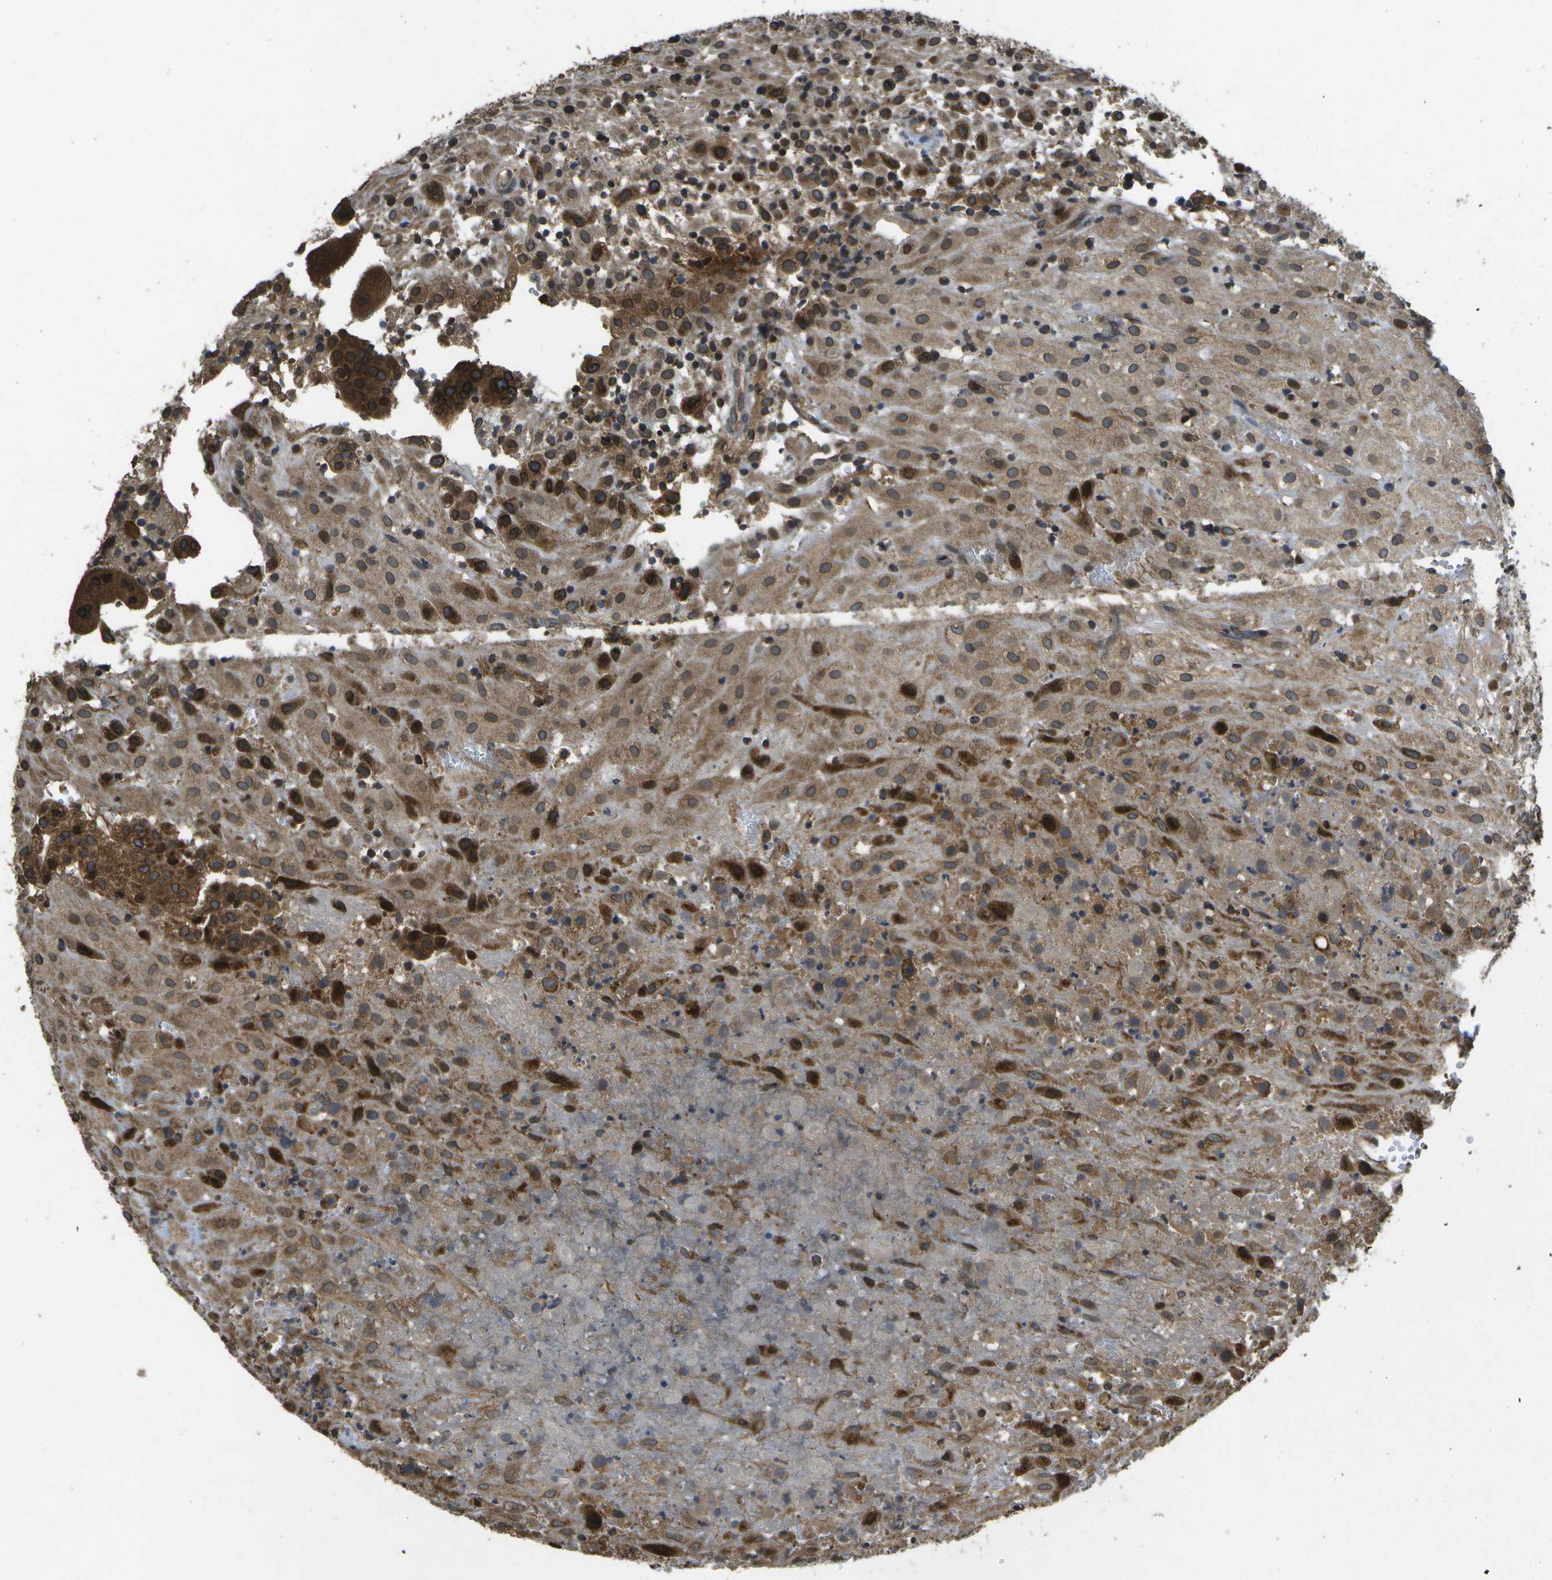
{"staining": {"intensity": "moderate", "quantity": ">75%", "location": "cytoplasmic/membranous,nuclear"}, "tissue": "placenta", "cell_type": "Decidual cells", "image_type": "normal", "snomed": [{"axis": "morphology", "description": "Normal tissue, NOS"}, {"axis": "topography", "description": "Placenta"}], "caption": "Unremarkable placenta displays moderate cytoplasmic/membranous,nuclear staining in about >75% of decidual cells, visualized by immunohistochemistry.", "gene": "HFE", "patient": {"sex": "female", "age": 18}}